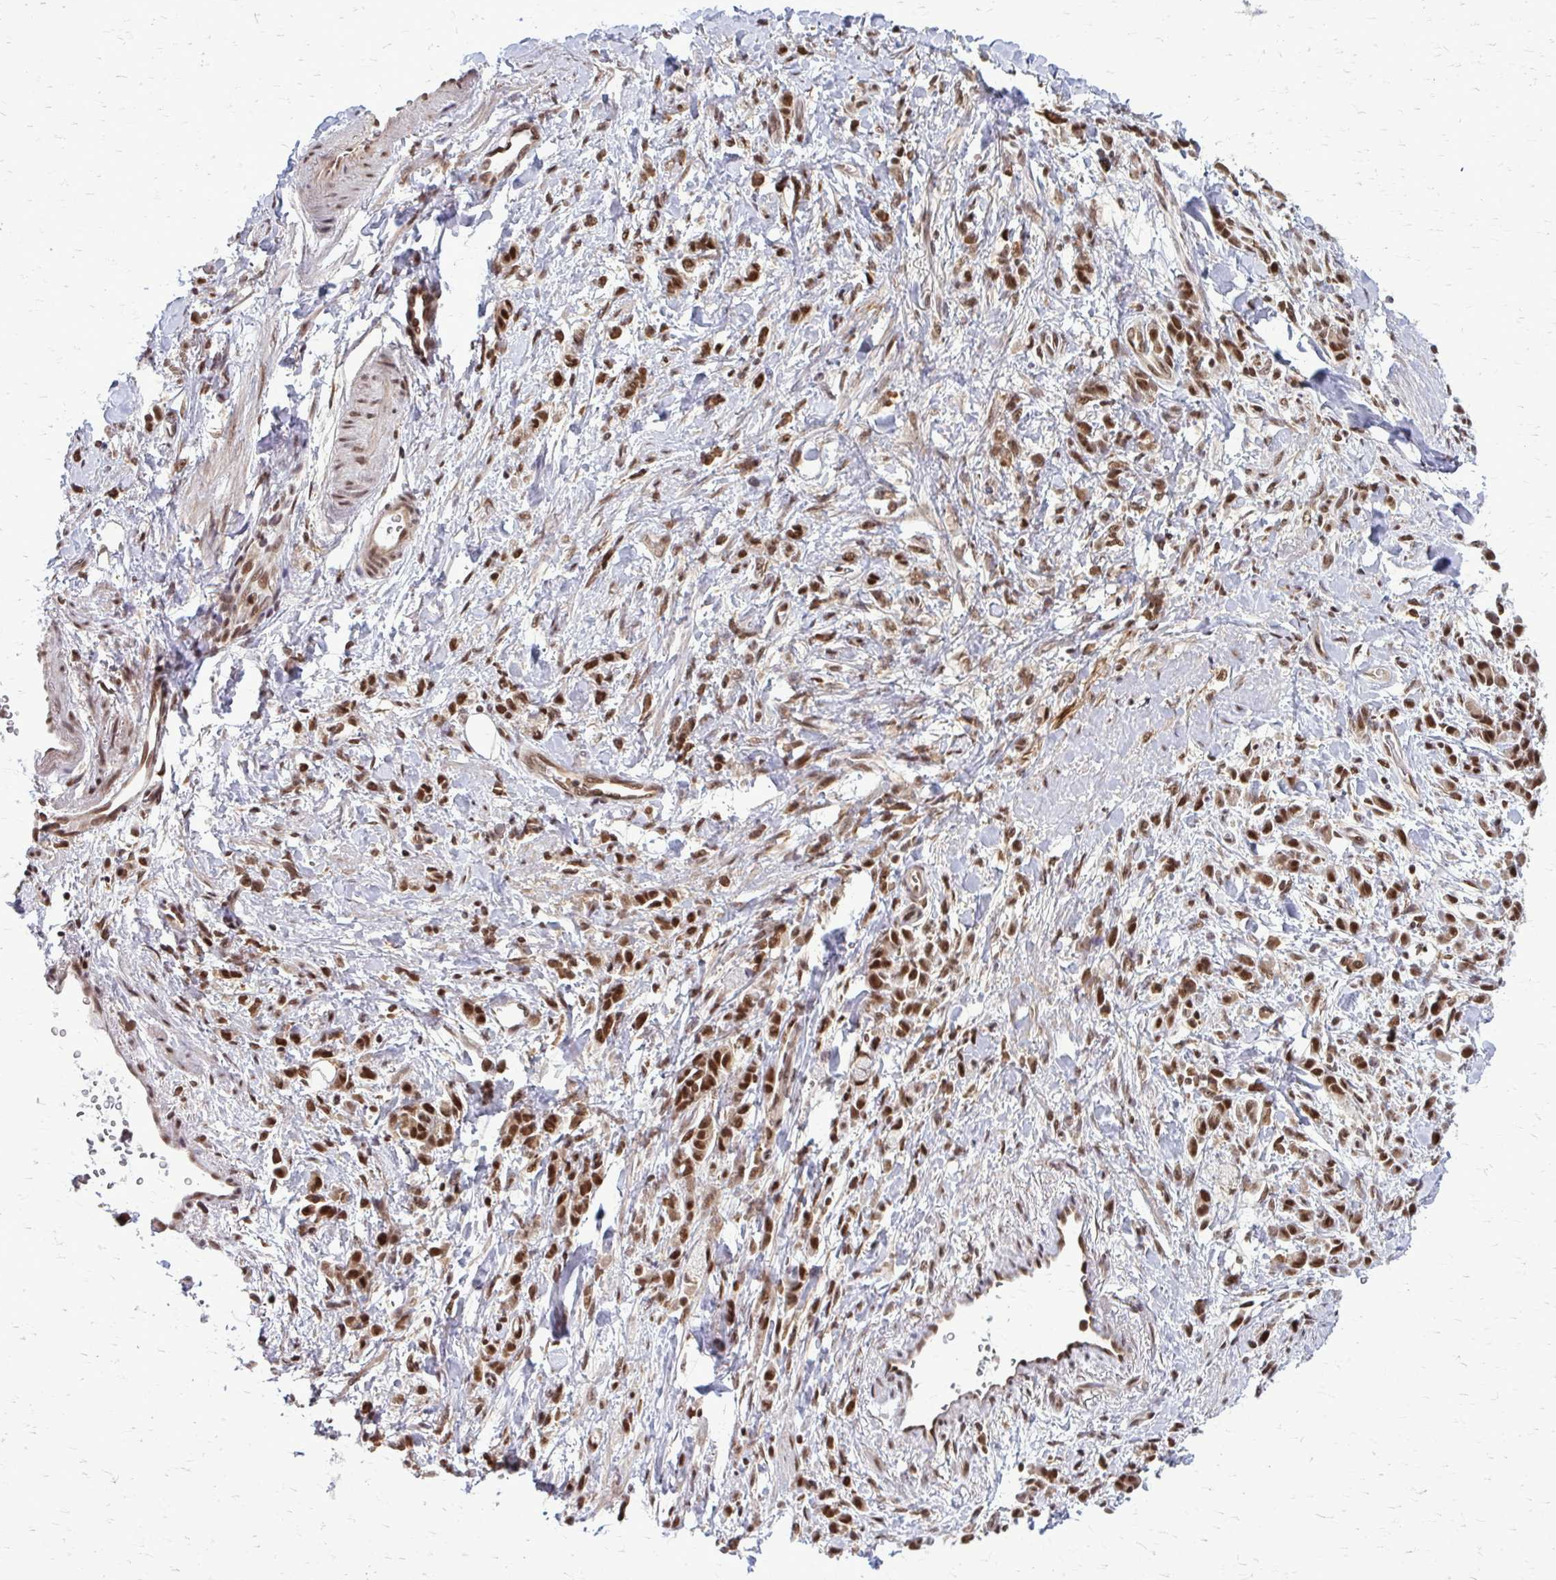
{"staining": {"intensity": "strong", "quantity": ">75%", "location": "nuclear"}, "tissue": "stomach cancer", "cell_type": "Tumor cells", "image_type": "cancer", "snomed": [{"axis": "morphology", "description": "Adenocarcinoma, NOS"}, {"axis": "topography", "description": "Stomach"}], "caption": "Brown immunohistochemical staining in human stomach adenocarcinoma exhibits strong nuclear staining in about >75% of tumor cells.", "gene": "HDAC3", "patient": {"sex": "male", "age": 77}}